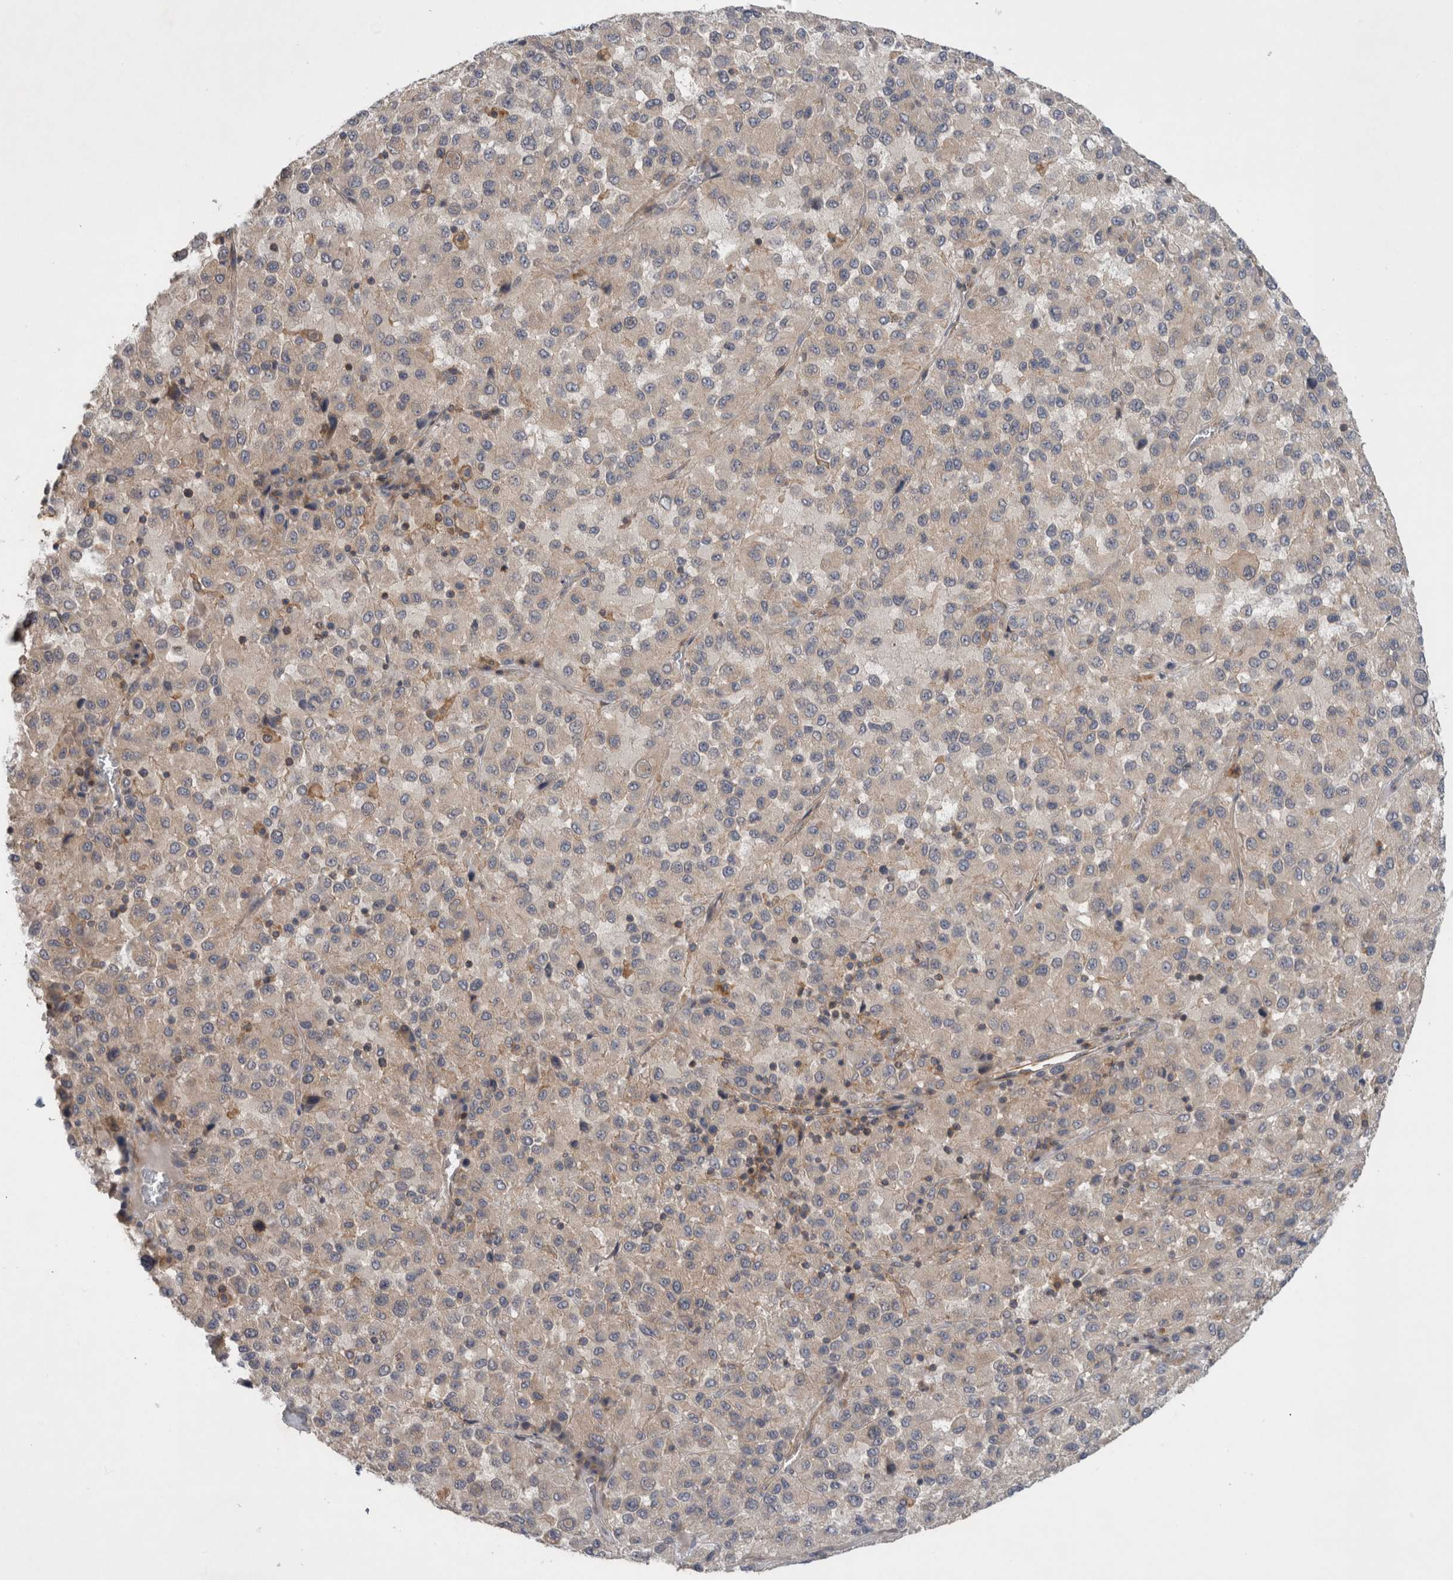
{"staining": {"intensity": "negative", "quantity": "none", "location": "none"}, "tissue": "melanoma", "cell_type": "Tumor cells", "image_type": "cancer", "snomed": [{"axis": "morphology", "description": "Malignant melanoma, Metastatic site"}, {"axis": "topography", "description": "Lung"}], "caption": "High magnification brightfield microscopy of malignant melanoma (metastatic site) stained with DAB (3,3'-diaminobenzidine) (brown) and counterstained with hematoxylin (blue): tumor cells show no significant expression.", "gene": "SCARA5", "patient": {"sex": "male", "age": 64}}